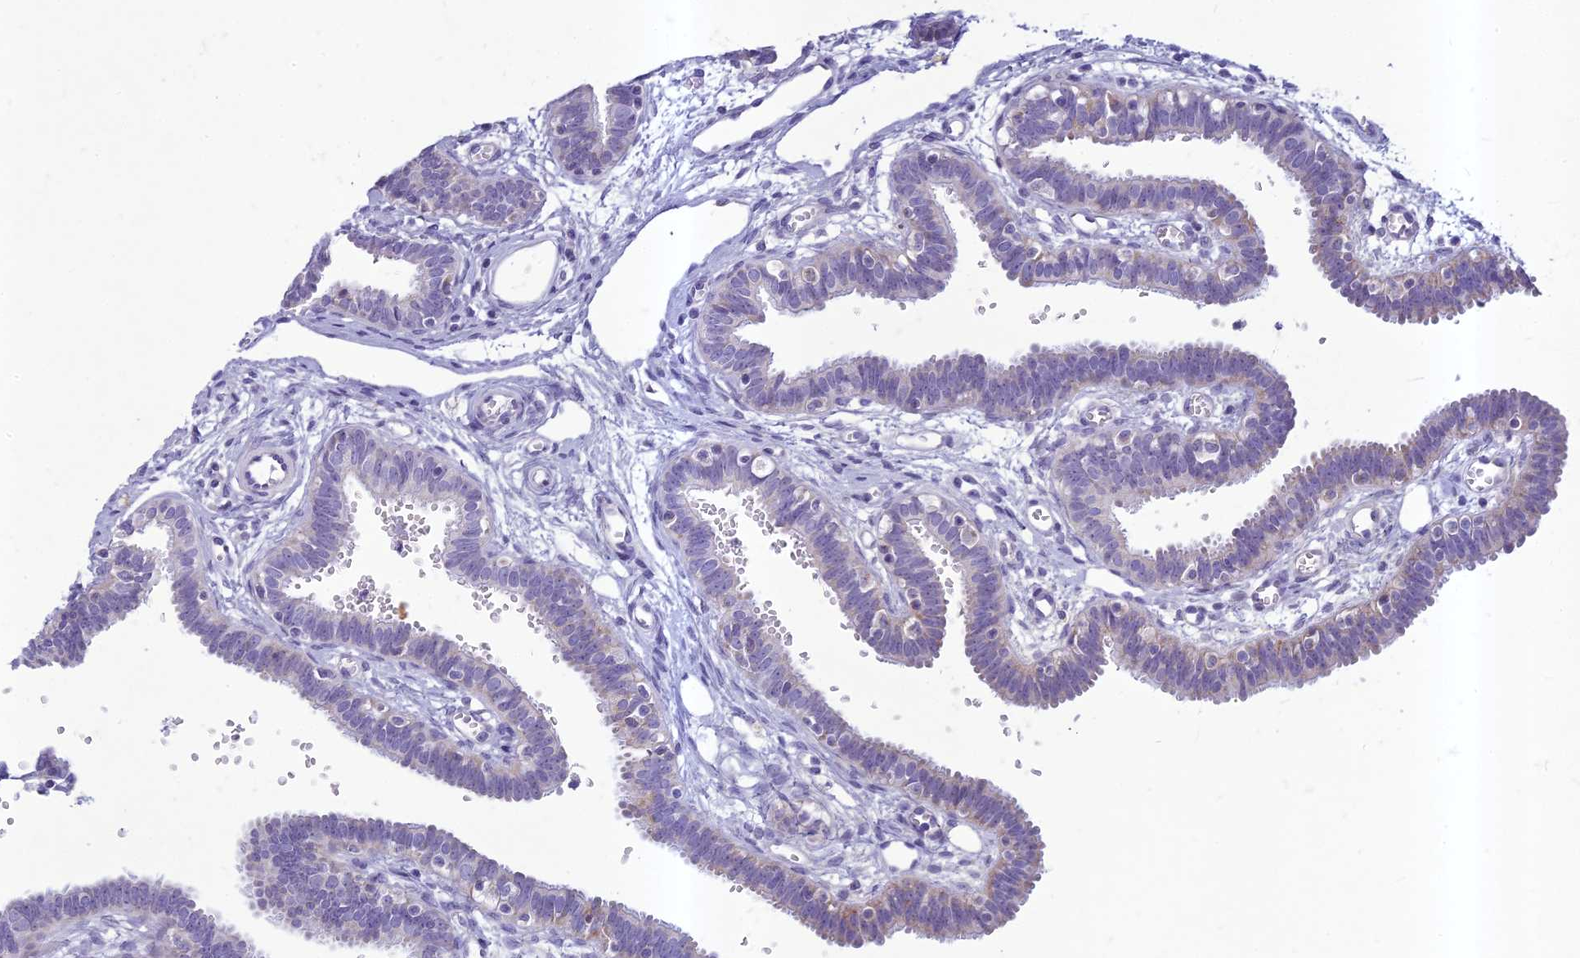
{"staining": {"intensity": "negative", "quantity": "none", "location": "none"}, "tissue": "fallopian tube", "cell_type": "Glandular cells", "image_type": "normal", "snomed": [{"axis": "morphology", "description": "Normal tissue, NOS"}, {"axis": "topography", "description": "Fallopian tube"}, {"axis": "topography", "description": "Placenta"}], "caption": "Immunohistochemistry micrograph of unremarkable fallopian tube: human fallopian tube stained with DAB reveals no significant protein staining in glandular cells. Nuclei are stained in blue.", "gene": "HIGD1A", "patient": {"sex": "female", "age": 32}}